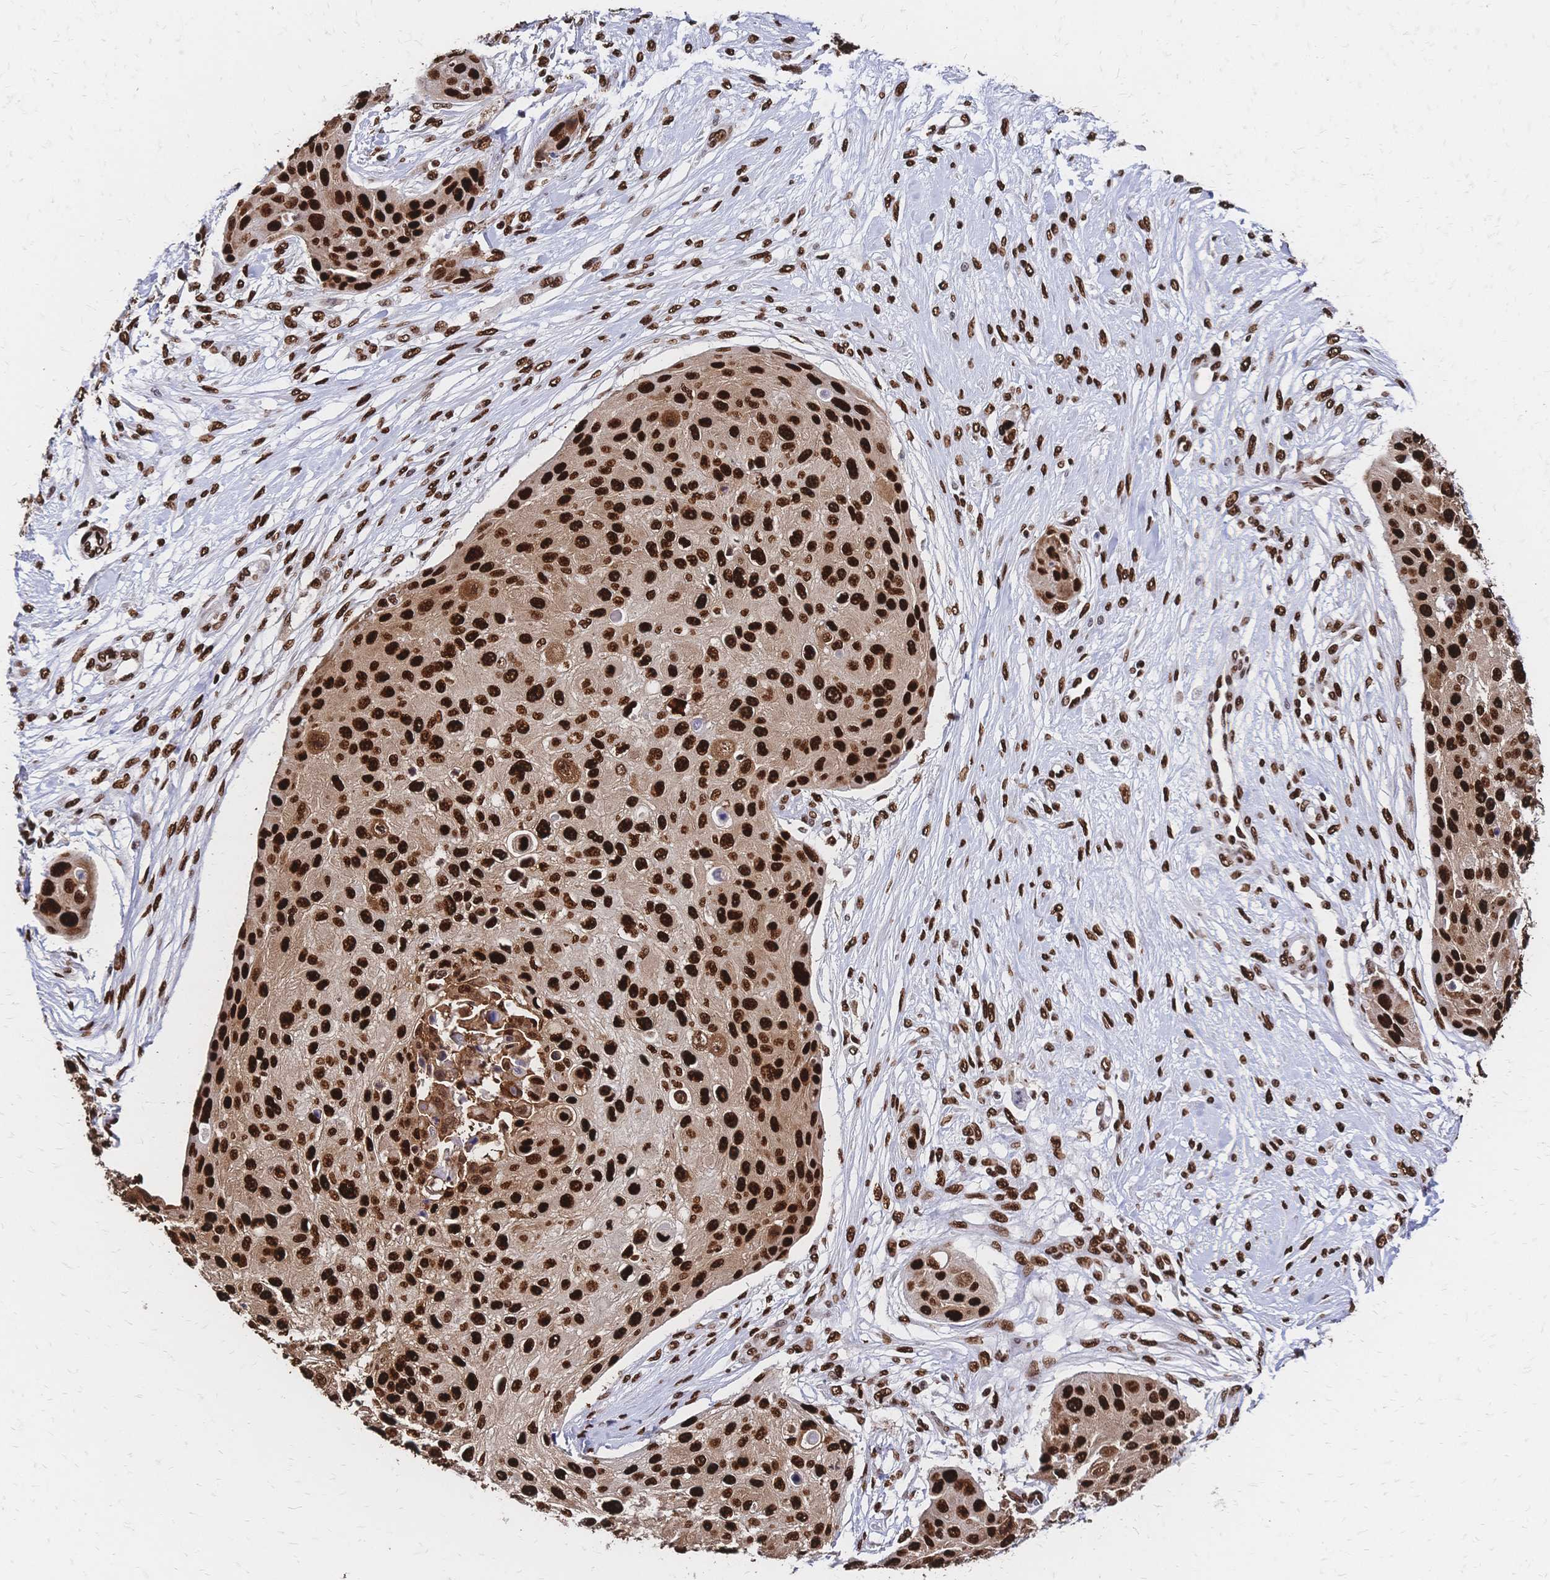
{"staining": {"intensity": "strong", "quantity": ">75%", "location": "nuclear"}, "tissue": "skin cancer", "cell_type": "Tumor cells", "image_type": "cancer", "snomed": [{"axis": "morphology", "description": "Squamous cell carcinoma, NOS"}, {"axis": "topography", "description": "Skin"}], "caption": "Immunohistochemical staining of skin cancer displays high levels of strong nuclear staining in about >75% of tumor cells.", "gene": "HDGF", "patient": {"sex": "female", "age": 87}}